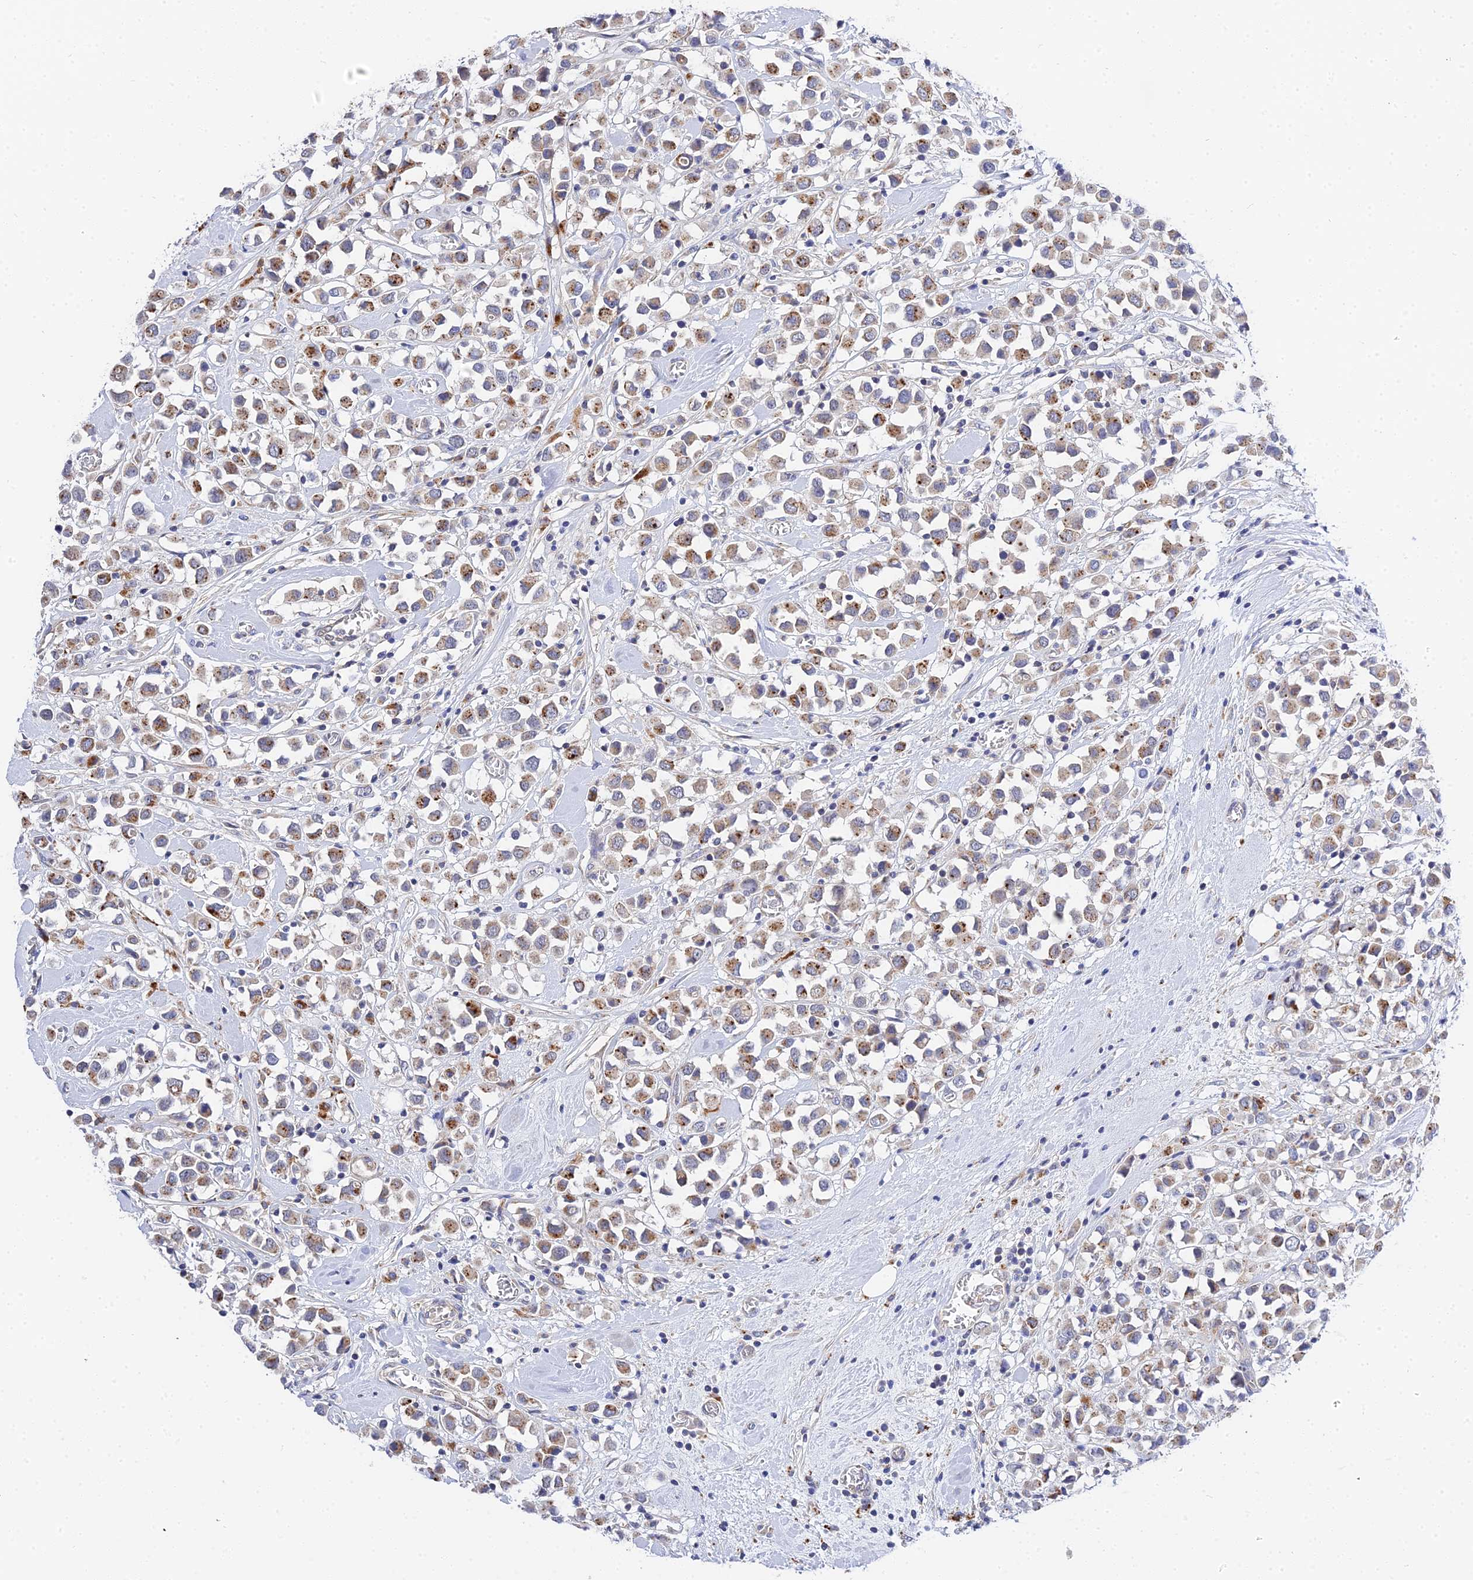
{"staining": {"intensity": "weak", "quantity": ">75%", "location": "cytoplasmic/membranous"}, "tissue": "breast cancer", "cell_type": "Tumor cells", "image_type": "cancer", "snomed": [{"axis": "morphology", "description": "Duct carcinoma"}, {"axis": "topography", "description": "Breast"}], "caption": "IHC image of neoplastic tissue: human breast cancer (invasive ductal carcinoma) stained using IHC shows low levels of weak protein expression localized specifically in the cytoplasmic/membranous of tumor cells, appearing as a cytoplasmic/membranous brown color.", "gene": "APOBEC3H", "patient": {"sex": "female", "age": 61}}